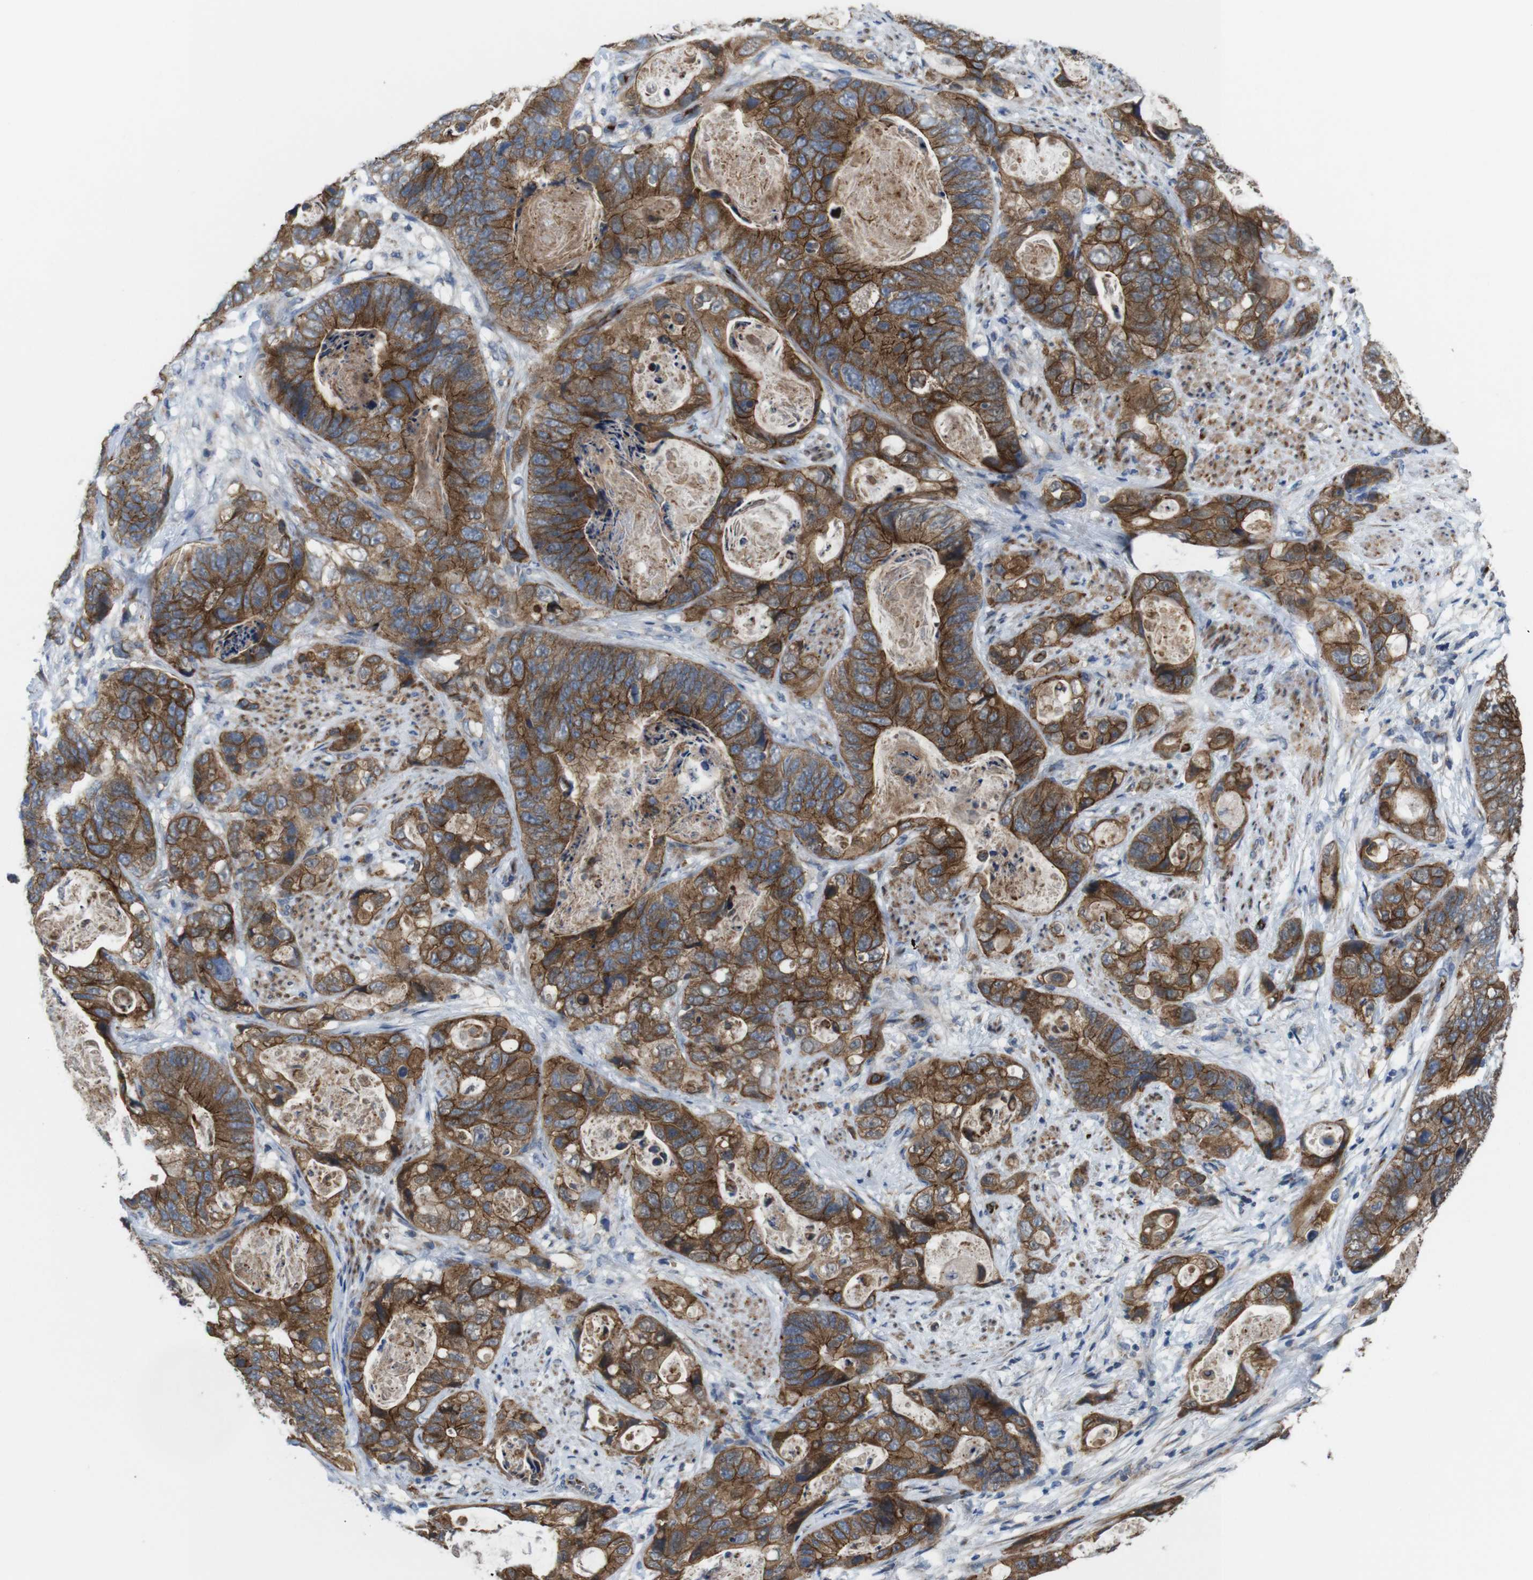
{"staining": {"intensity": "strong", "quantity": "25%-75%", "location": "cytoplasmic/membranous"}, "tissue": "stomach cancer", "cell_type": "Tumor cells", "image_type": "cancer", "snomed": [{"axis": "morphology", "description": "Adenocarcinoma, NOS"}, {"axis": "topography", "description": "Stomach"}], "caption": "Human adenocarcinoma (stomach) stained with a protein marker exhibits strong staining in tumor cells.", "gene": "EFCAB14", "patient": {"sex": "female", "age": 89}}